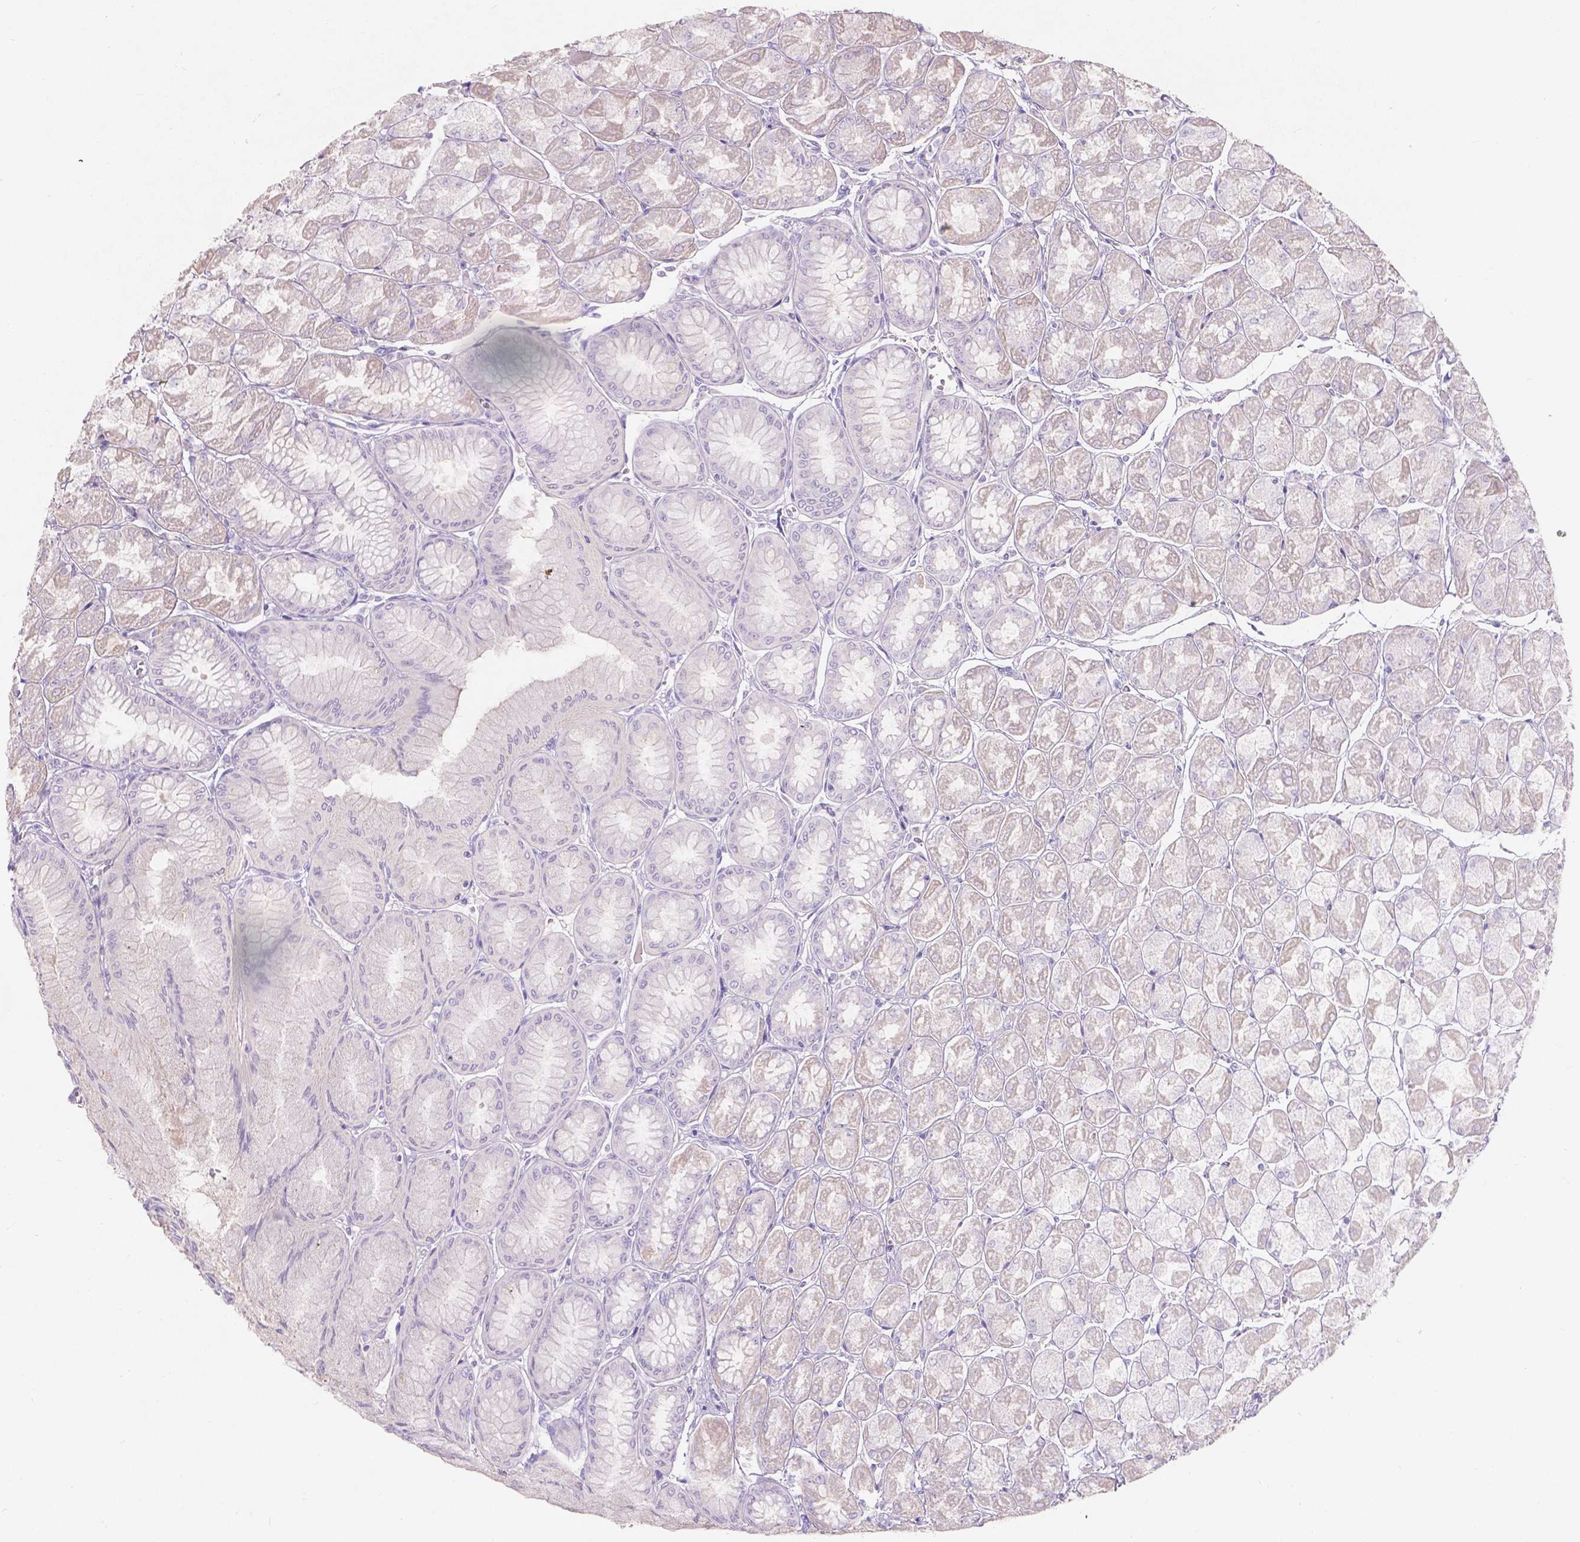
{"staining": {"intensity": "negative", "quantity": "none", "location": "none"}, "tissue": "stomach", "cell_type": "Glandular cells", "image_type": "normal", "snomed": [{"axis": "morphology", "description": "Normal tissue, NOS"}, {"axis": "topography", "description": "Stomach, upper"}], "caption": "The micrograph demonstrates no staining of glandular cells in unremarkable stomach.", "gene": "GAL3ST2", "patient": {"sex": "male", "age": 60}}